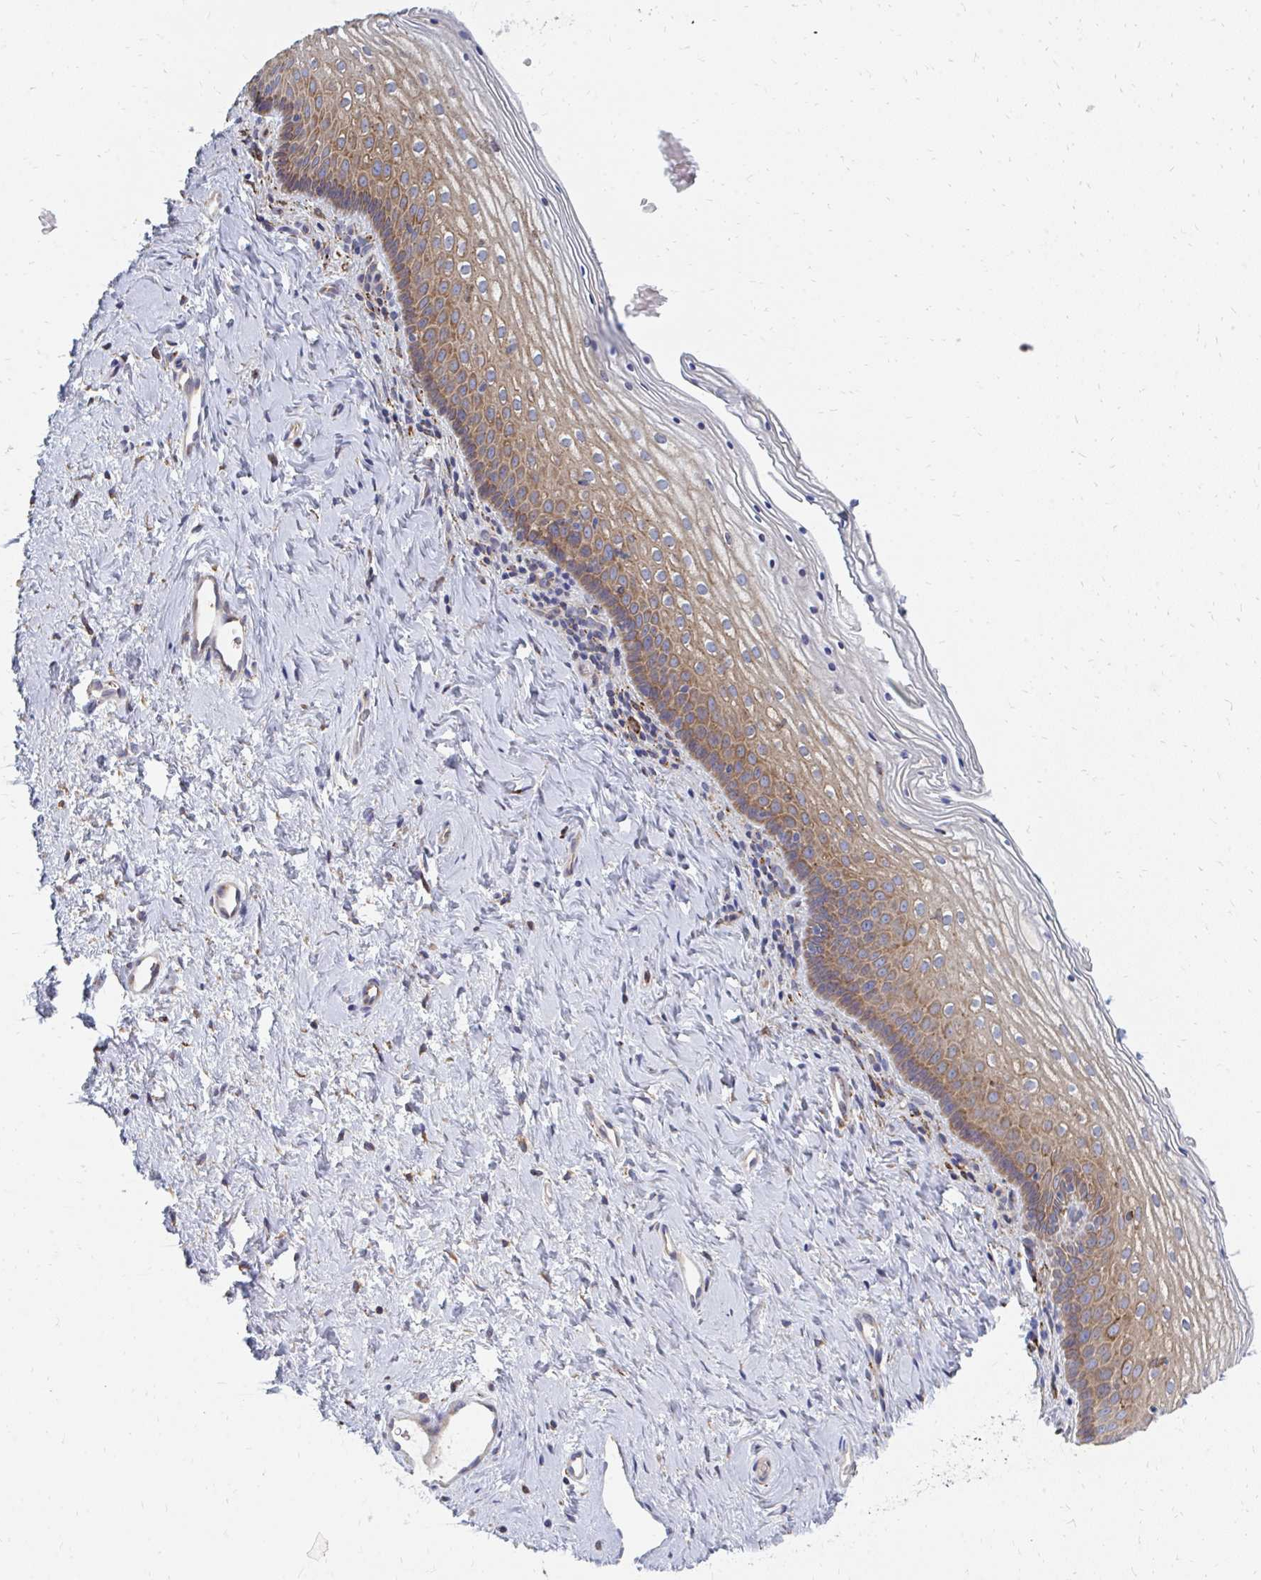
{"staining": {"intensity": "moderate", "quantity": "25%-75%", "location": "cytoplasmic/membranous"}, "tissue": "vagina", "cell_type": "Squamous epithelial cells", "image_type": "normal", "snomed": [{"axis": "morphology", "description": "Normal tissue, NOS"}, {"axis": "morphology", "description": "Squamous cell carcinoma, NOS"}, {"axis": "topography", "description": "Vagina"}, {"axis": "topography", "description": "Cervix"}], "caption": "High-magnification brightfield microscopy of benign vagina stained with DAB (3,3'-diaminobenzidine) (brown) and counterstained with hematoxylin (blue). squamous epithelial cells exhibit moderate cytoplasmic/membranous staining is present in about25%-75% of cells.", "gene": "PPP1R13L", "patient": {"sex": "female", "age": 45}}